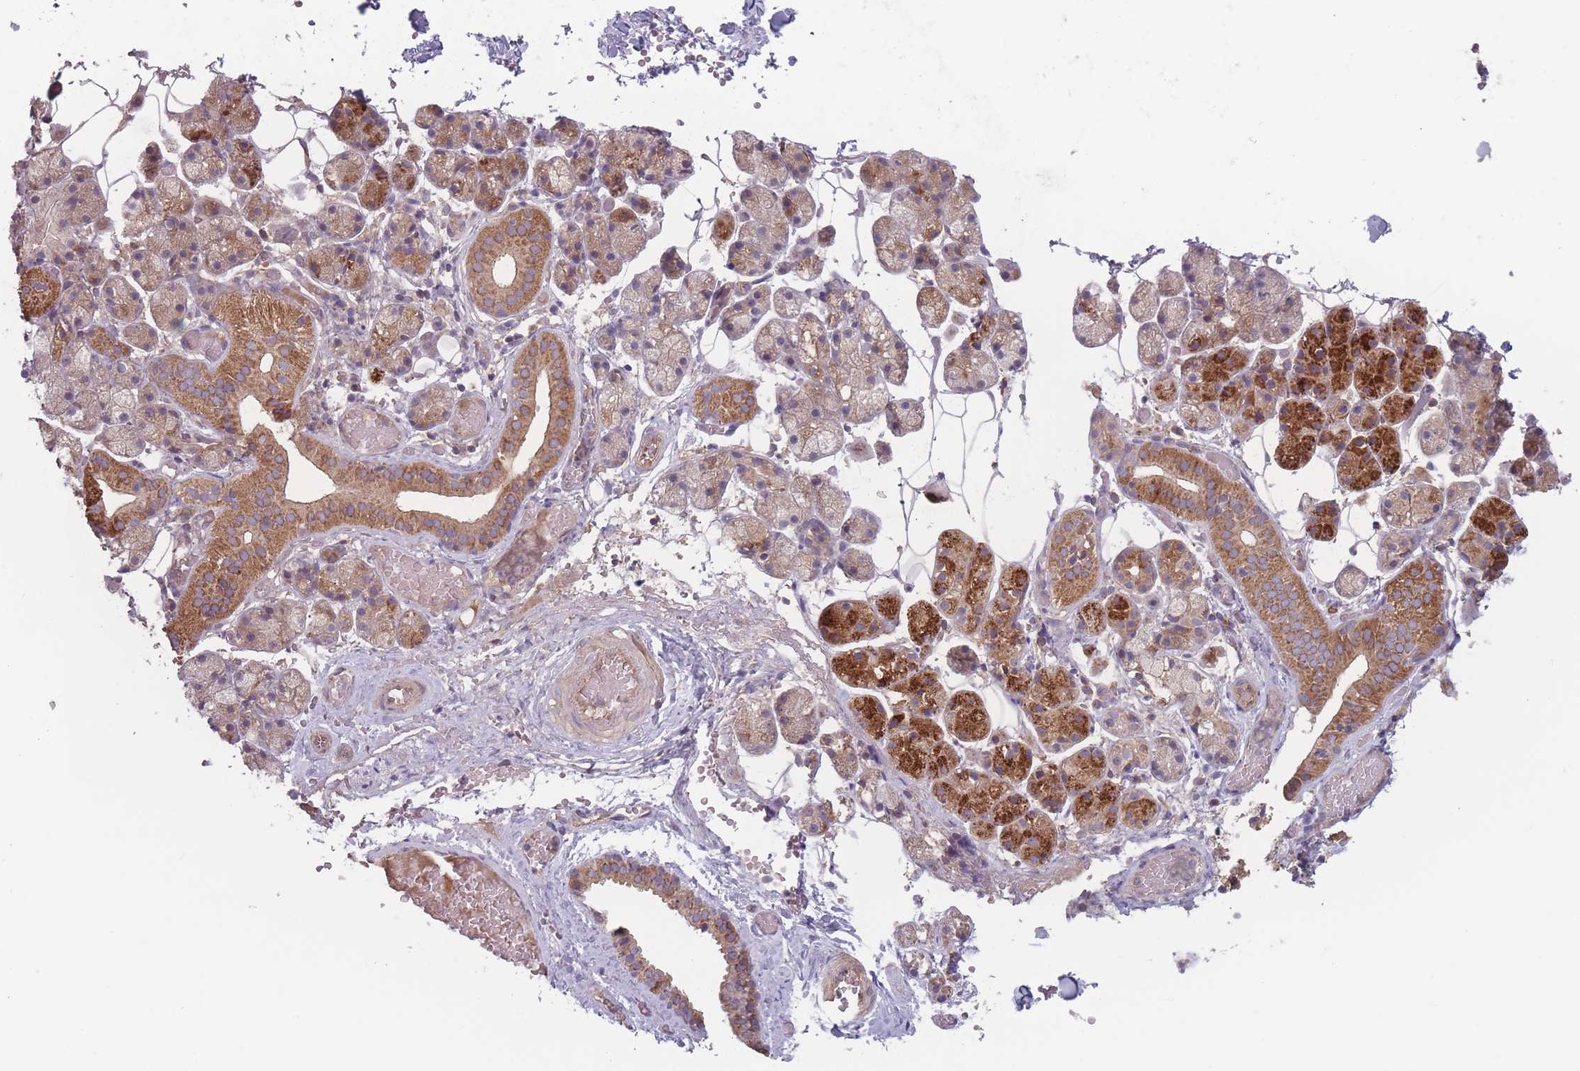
{"staining": {"intensity": "strong", "quantity": "25%-75%", "location": "cytoplasmic/membranous"}, "tissue": "salivary gland", "cell_type": "Glandular cells", "image_type": "normal", "snomed": [{"axis": "morphology", "description": "Normal tissue, NOS"}, {"axis": "topography", "description": "Salivary gland"}], "caption": "Protein staining reveals strong cytoplasmic/membranous positivity in approximately 25%-75% of glandular cells in normal salivary gland.", "gene": "ATP5MGL", "patient": {"sex": "female", "age": 33}}